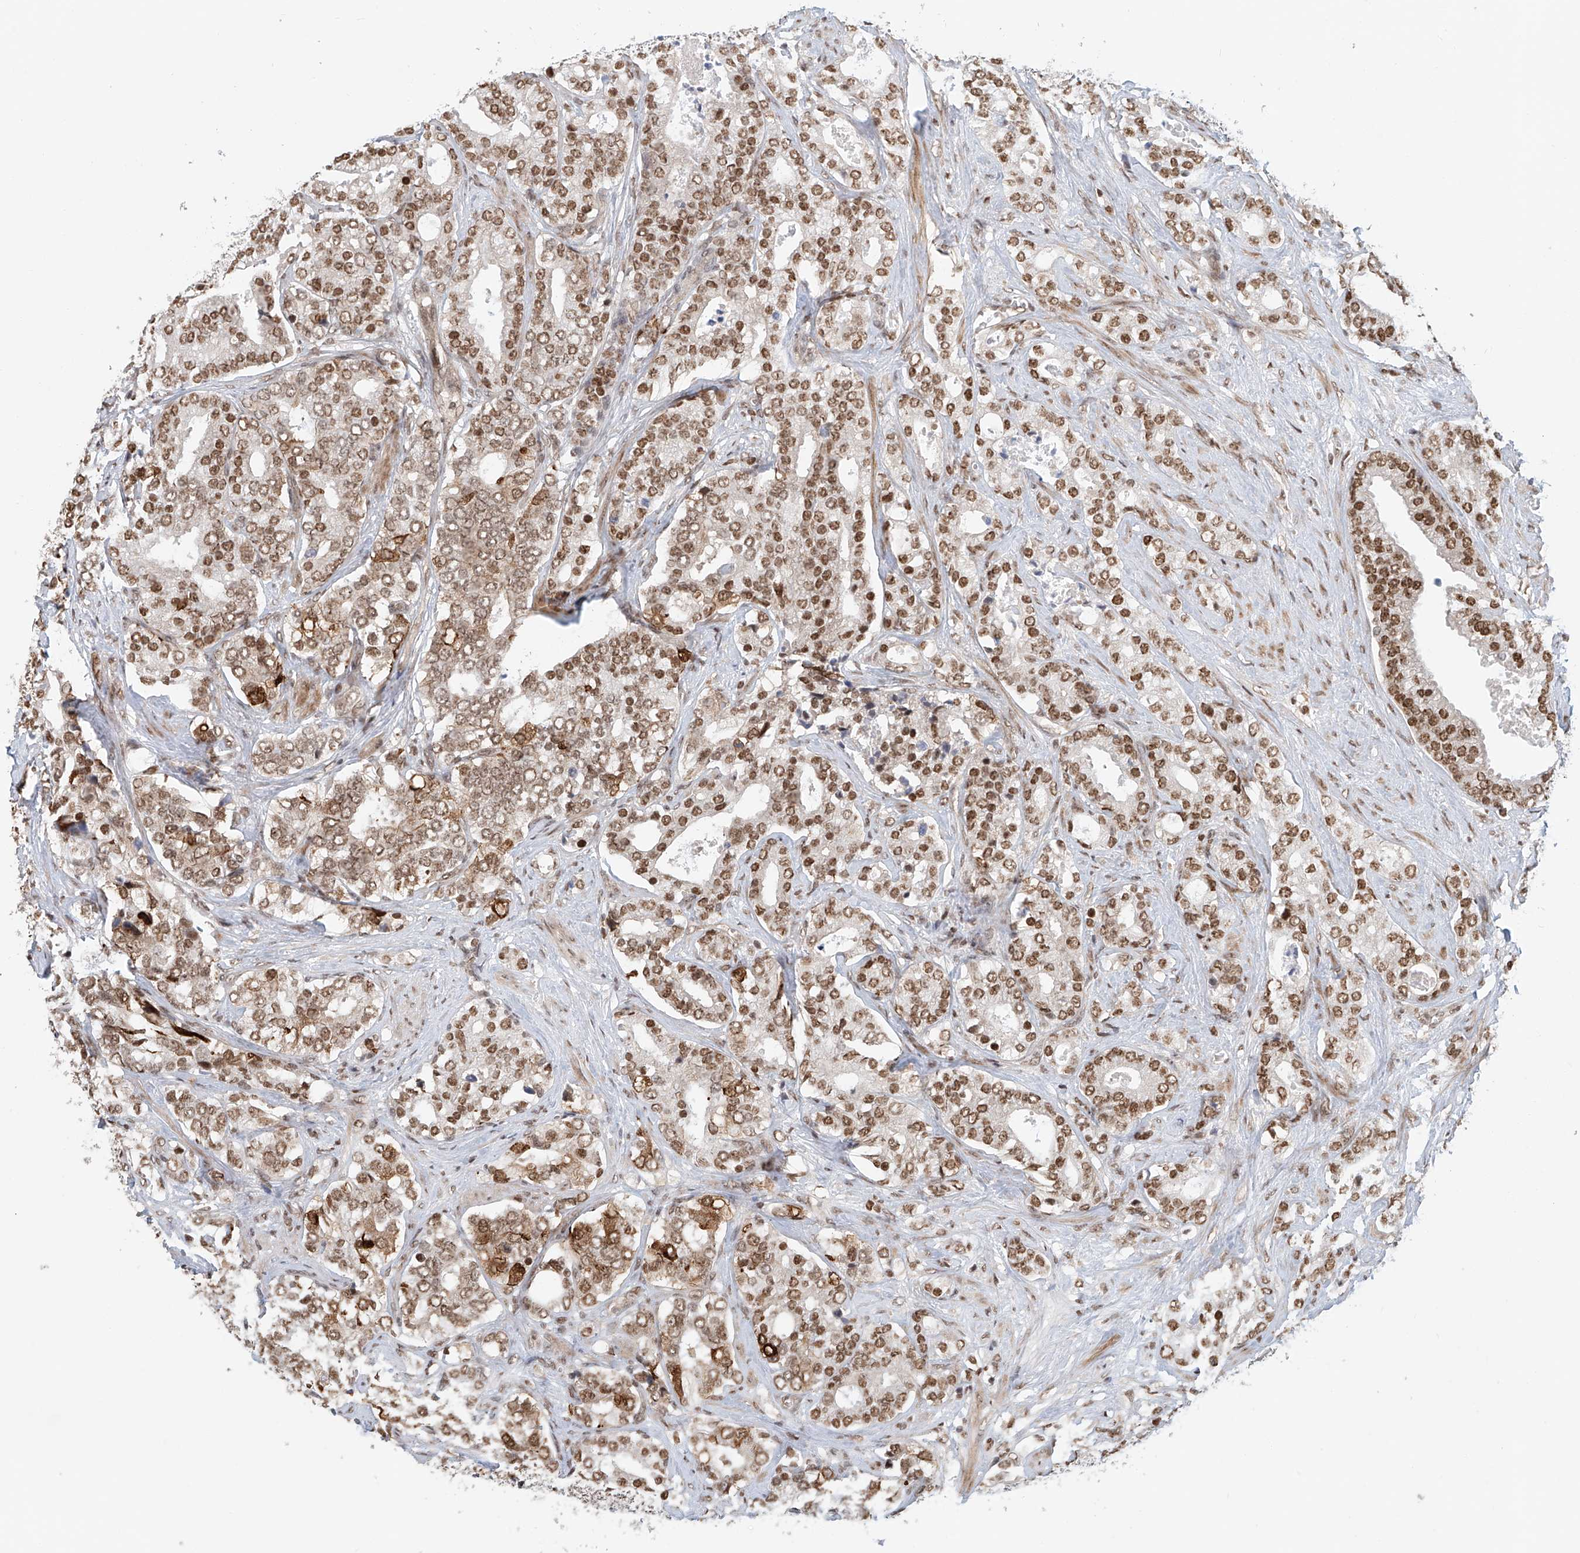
{"staining": {"intensity": "moderate", "quantity": ">75%", "location": "nuclear"}, "tissue": "prostate cancer", "cell_type": "Tumor cells", "image_type": "cancer", "snomed": [{"axis": "morphology", "description": "Adenocarcinoma, High grade"}, {"axis": "topography", "description": "Prostate and seminal vesicle, NOS"}], "caption": "This micrograph exhibits immunohistochemistry staining of human high-grade adenocarcinoma (prostate), with medium moderate nuclear staining in about >75% of tumor cells.", "gene": "ZNF470", "patient": {"sex": "male", "age": 67}}